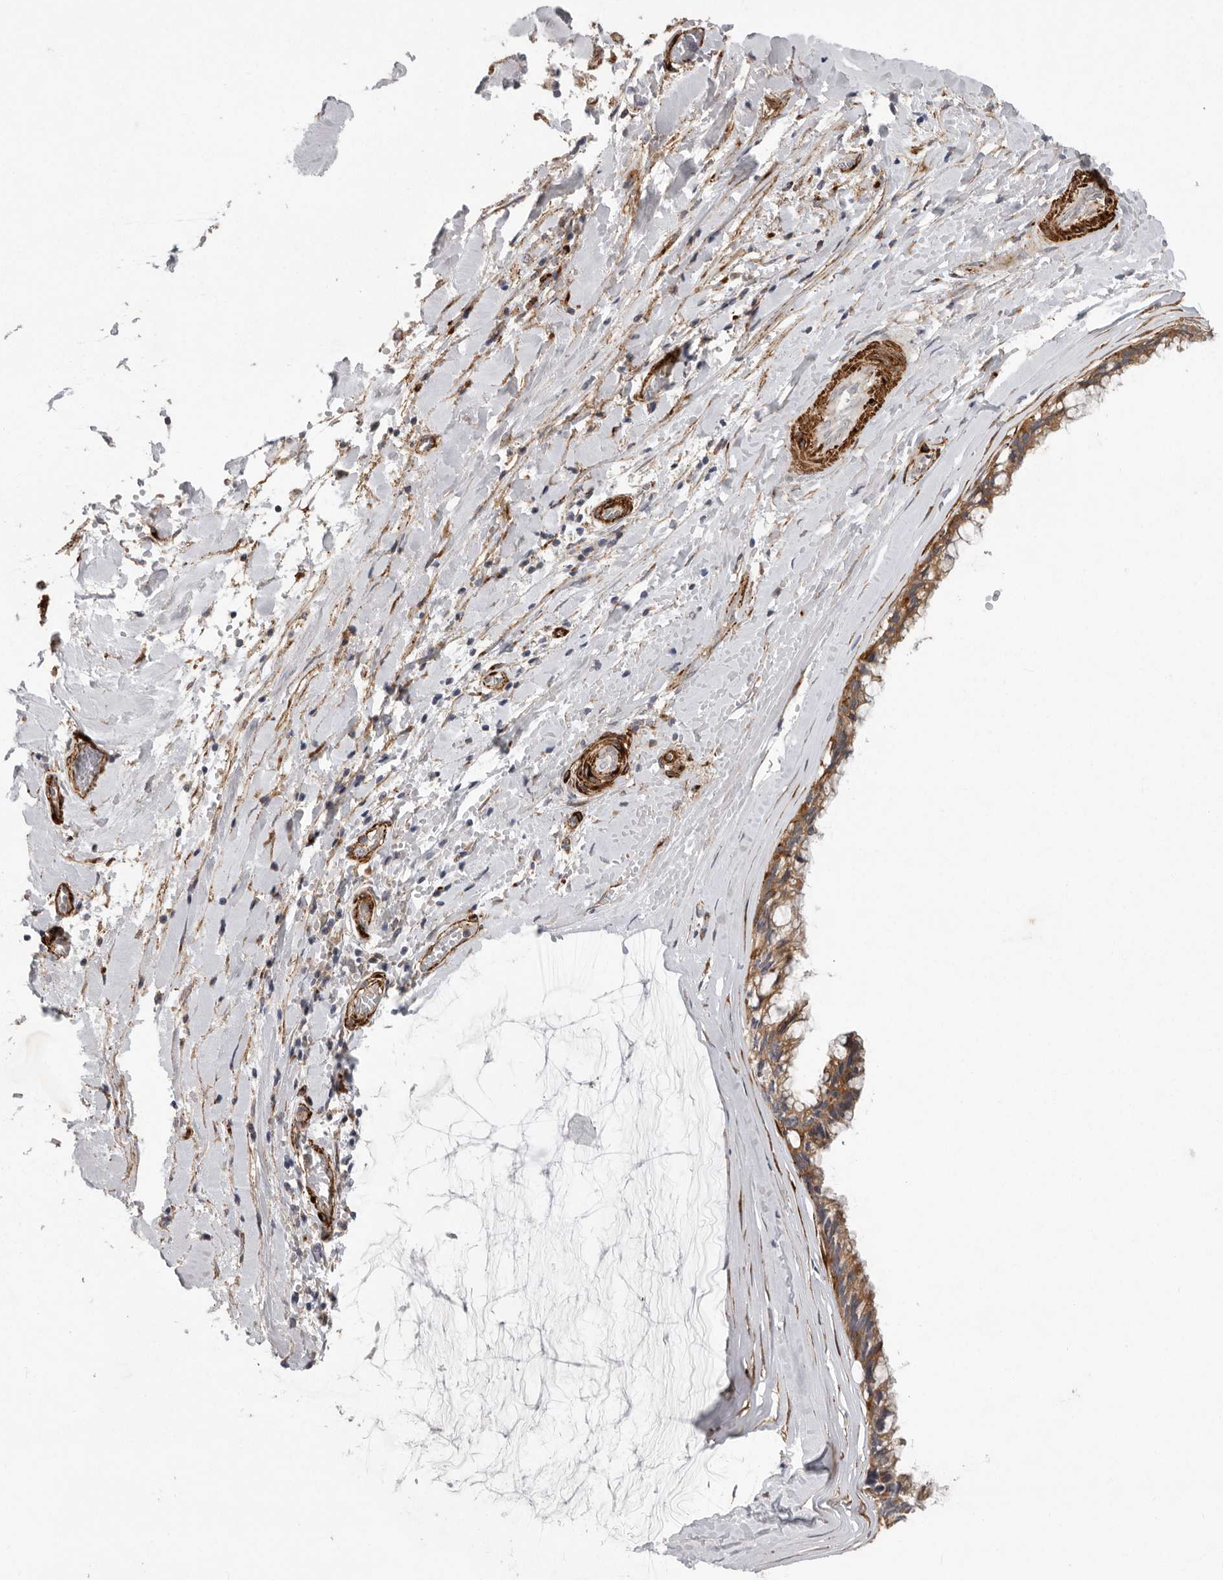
{"staining": {"intensity": "moderate", "quantity": ">75%", "location": "cytoplasmic/membranous"}, "tissue": "ovarian cancer", "cell_type": "Tumor cells", "image_type": "cancer", "snomed": [{"axis": "morphology", "description": "Cystadenocarcinoma, mucinous, NOS"}, {"axis": "topography", "description": "Ovary"}], "caption": "This micrograph reveals mucinous cystadenocarcinoma (ovarian) stained with IHC to label a protein in brown. The cytoplasmic/membranous of tumor cells show moderate positivity for the protein. Nuclei are counter-stained blue.", "gene": "ATXN3L", "patient": {"sex": "female", "age": 39}}